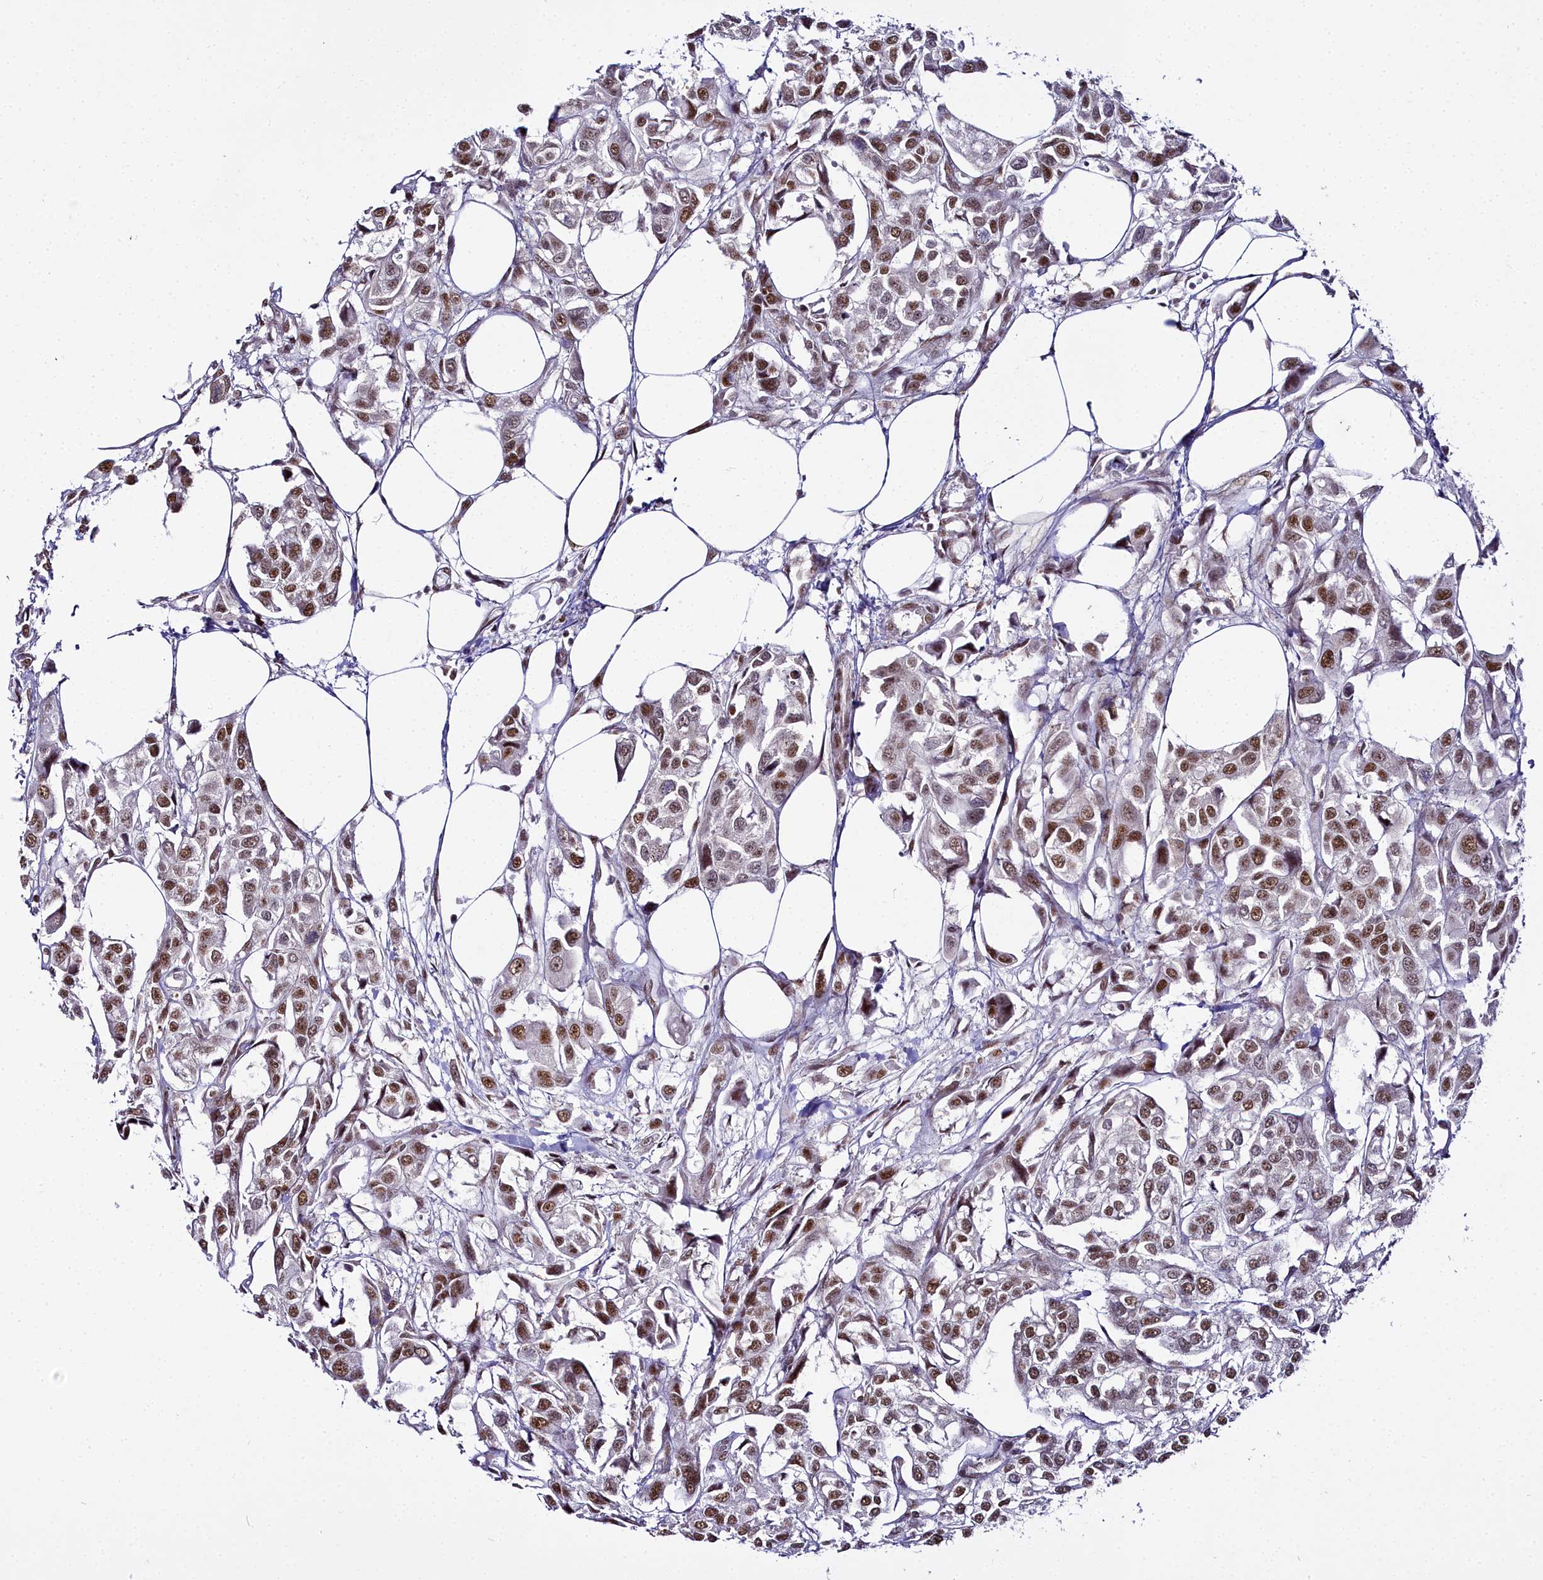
{"staining": {"intensity": "moderate", "quantity": ">75%", "location": "nuclear"}, "tissue": "urothelial cancer", "cell_type": "Tumor cells", "image_type": "cancer", "snomed": [{"axis": "morphology", "description": "Urothelial carcinoma, High grade"}, {"axis": "topography", "description": "Urinary bladder"}], "caption": "An immunohistochemistry image of tumor tissue is shown. Protein staining in brown highlights moderate nuclear positivity in urothelial carcinoma (high-grade) within tumor cells. Nuclei are stained in blue.", "gene": "RBM12", "patient": {"sex": "male", "age": 67}}